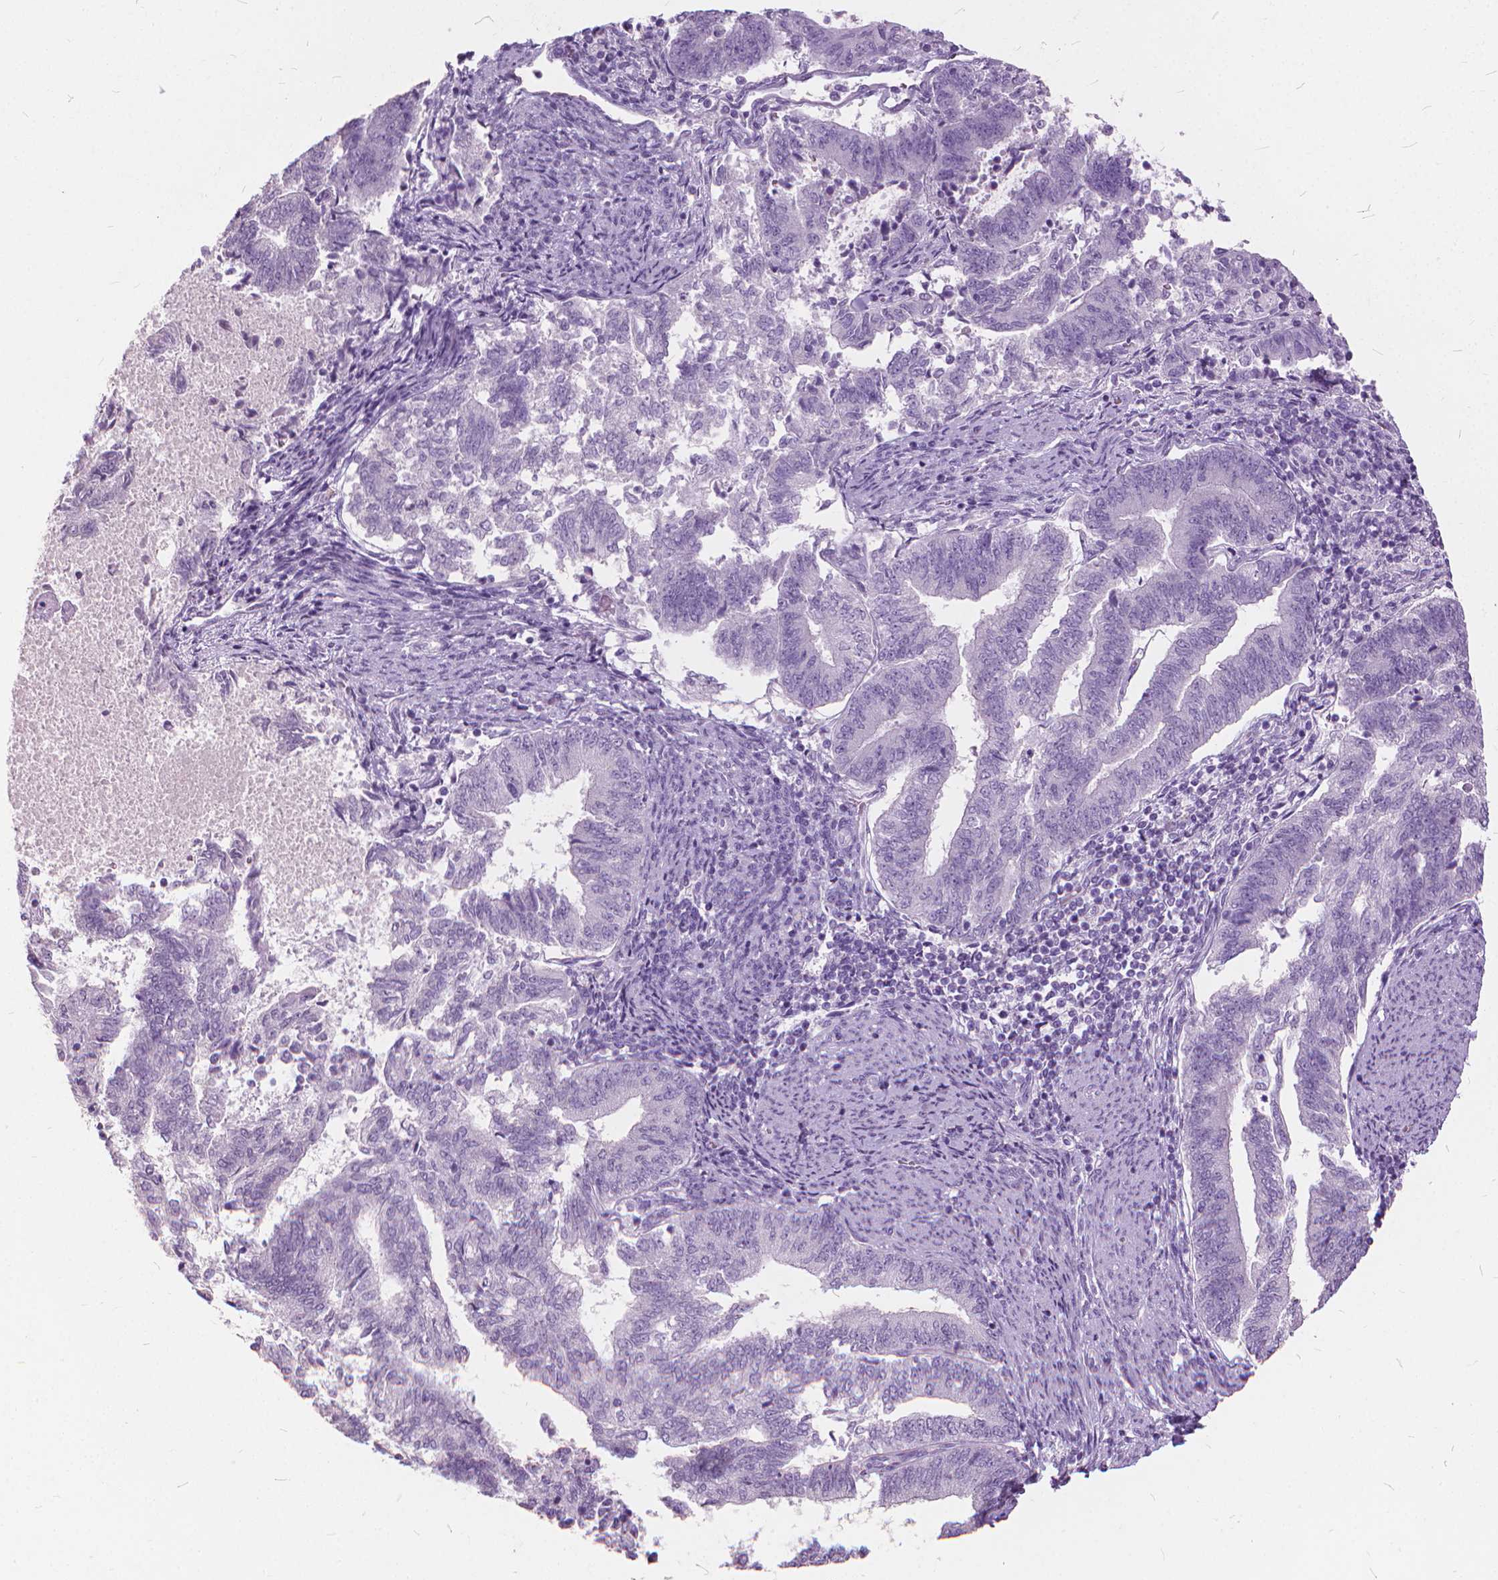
{"staining": {"intensity": "negative", "quantity": "none", "location": "none"}, "tissue": "endometrial cancer", "cell_type": "Tumor cells", "image_type": "cancer", "snomed": [{"axis": "morphology", "description": "Adenocarcinoma, NOS"}, {"axis": "topography", "description": "Endometrium"}], "caption": "The histopathology image shows no staining of tumor cells in endometrial cancer.", "gene": "DNM1", "patient": {"sex": "female", "age": 65}}